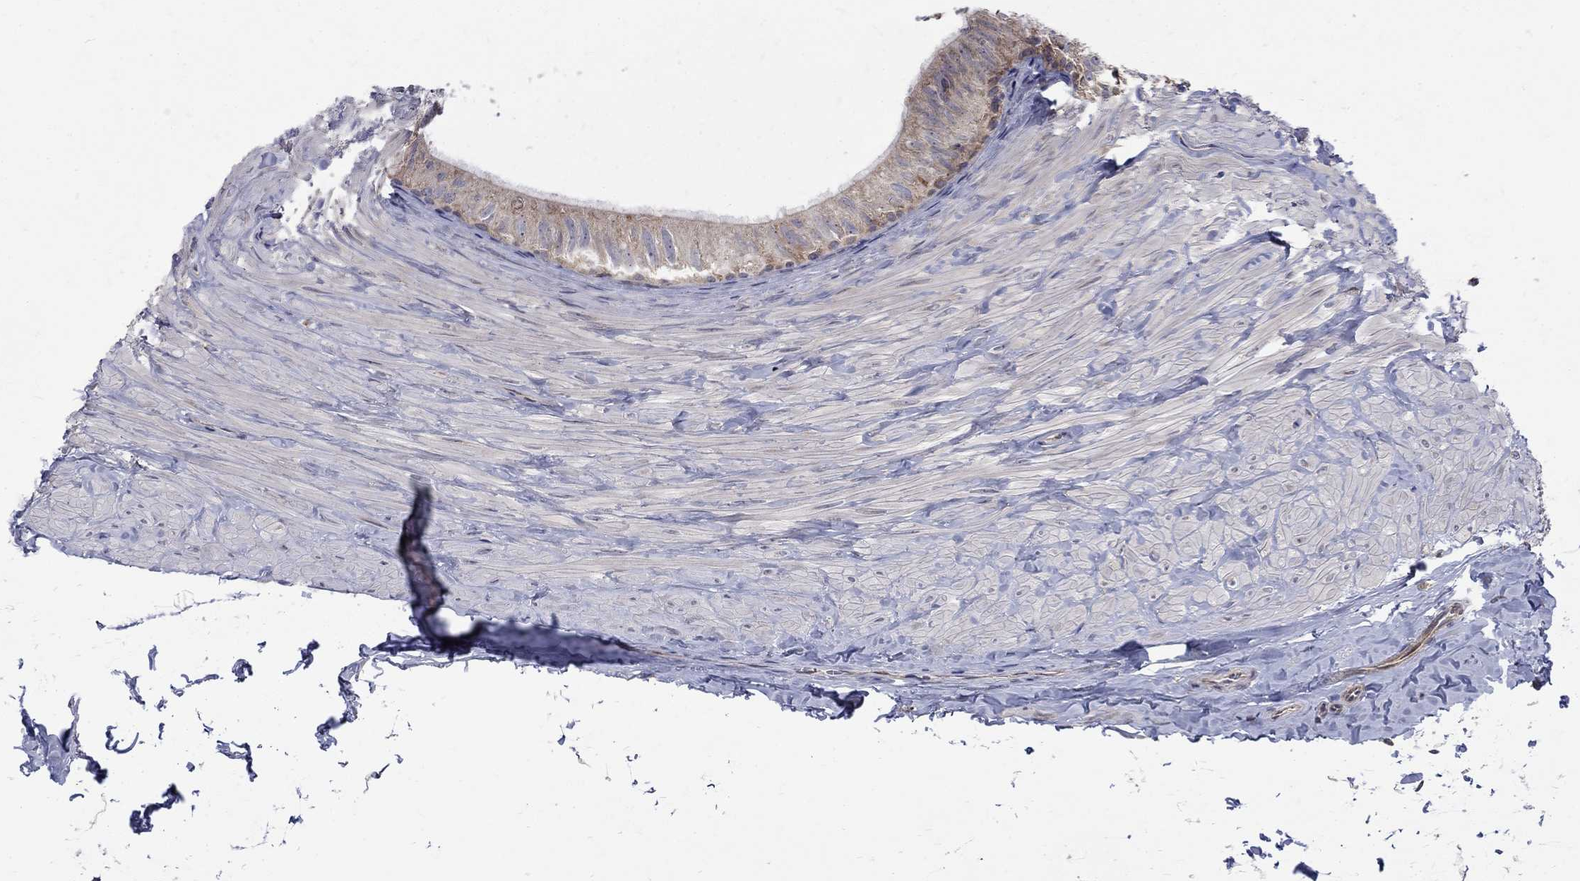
{"staining": {"intensity": "weak", "quantity": "<25%", "location": "cytoplasmic/membranous"}, "tissue": "epididymis", "cell_type": "Glandular cells", "image_type": "normal", "snomed": [{"axis": "morphology", "description": "Normal tissue, NOS"}, {"axis": "topography", "description": "Epididymis"}], "caption": "IHC photomicrograph of normal epididymis: human epididymis stained with DAB (3,3'-diaminobenzidine) displays no significant protein expression in glandular cells. The staining was performed using DAB to visualize the protein expression in brown, while the nuclei were stained in blue with hematoxylin (Magnification: 20x).", "gene": "SH2B1", "patient": {"sex": "male", "age": 32}}